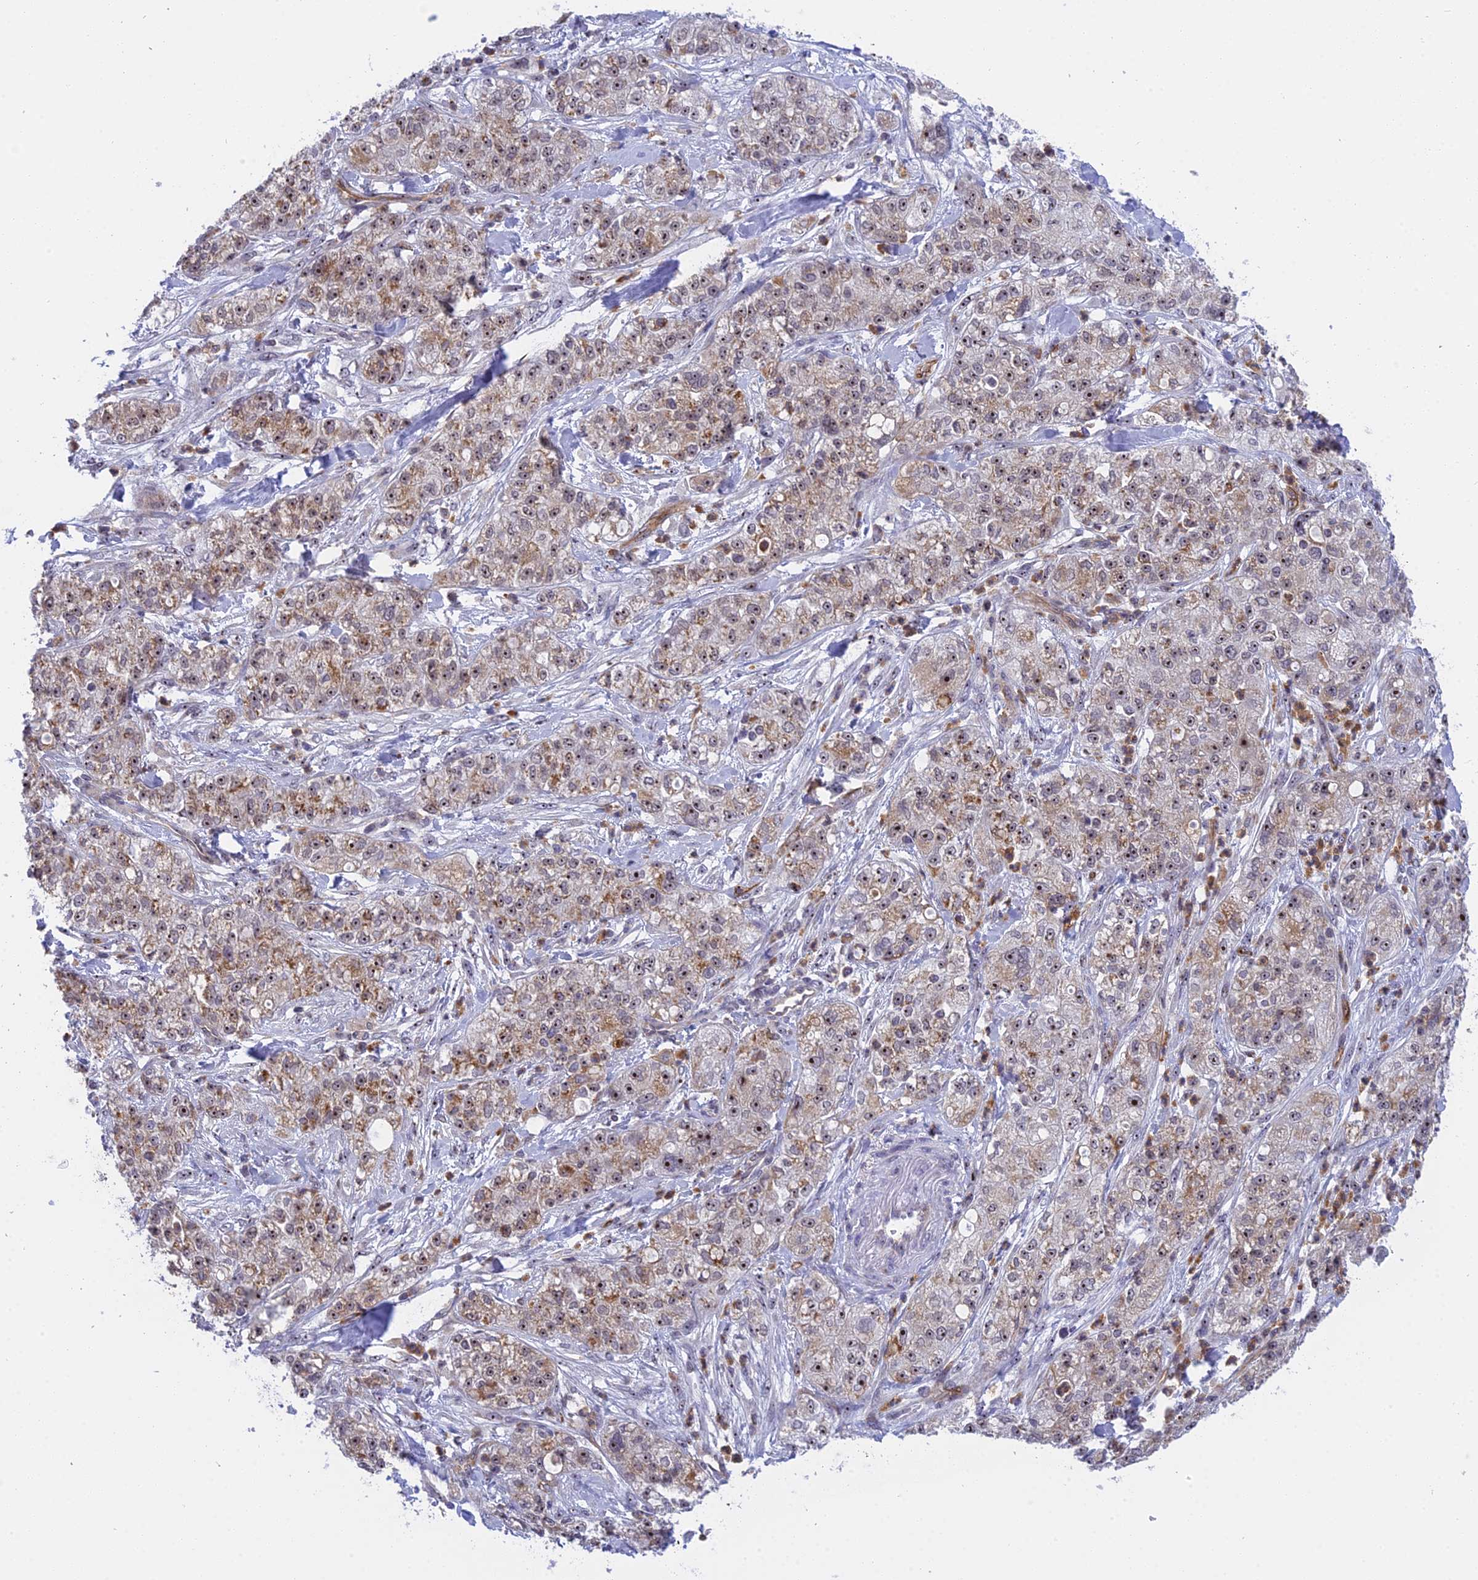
{"staining": {"intensity": "moderate", "quantity": ">75%", "location": "cytoplasmic/membranous,nuclear"}, "tissue": "pancreatic cancer", "cell_type": "Tumor cells", "image_type": "cancer", "snomed": [{"axis": "morphology", "description": "Adenocarcinoma, NOS"}, {"axis": "topography", "description": "Pancreas"}], "caption": "Protein staining of pancreatic cancer tissue demonstrates moderate cytoplasmic/membranous and nuclear staining in approximately >75% of tumor cells.", "gene": "MPND", "patient": {"sex": "female", "age": 78}}